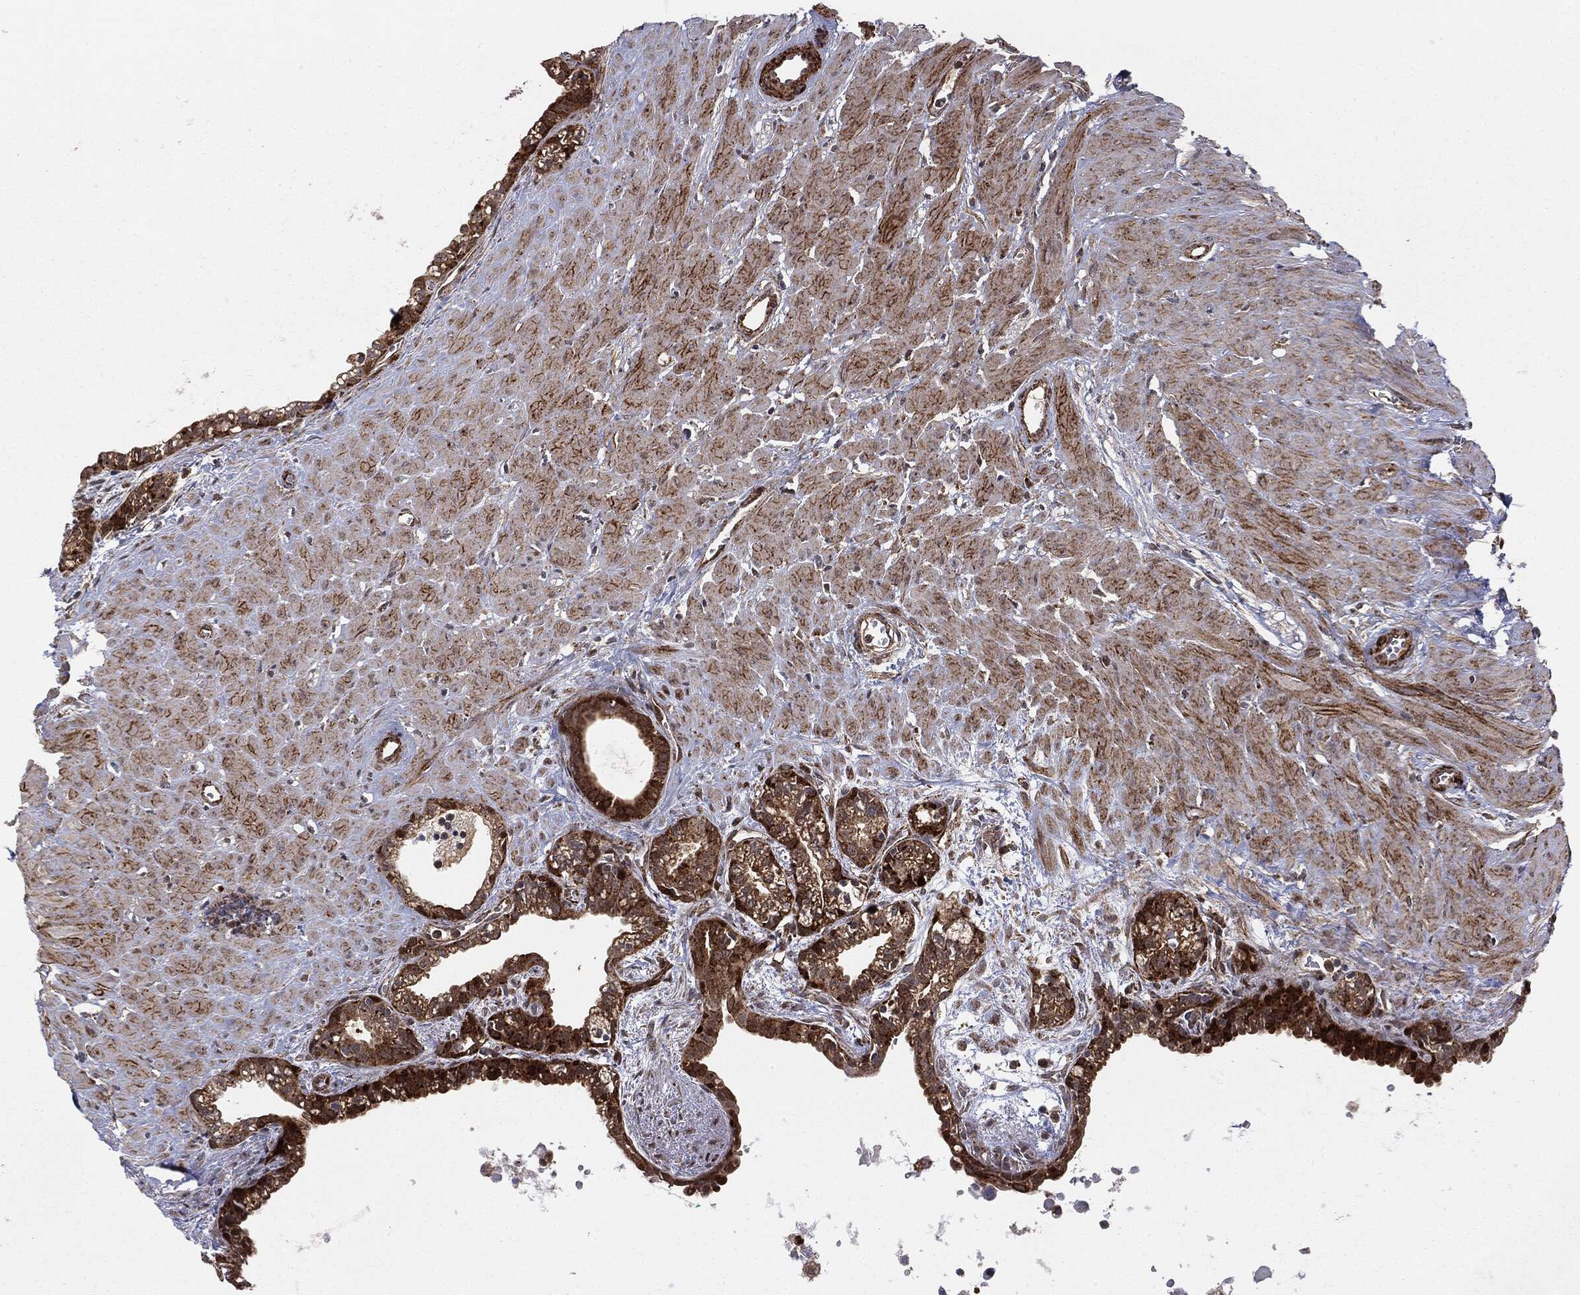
{"staining": {"intensity": "strong", "quantity": ">75%", "location": "cytoplasmic/membranous"}, "tissue": "seminal vesicle", "cell_type": "Glandular cells", "image_type": "normal", "snomed": [{"axis": "morphology", "description": "Normal tissue, NOS"}, {"axis": "morphology", "description": "Urothelial carcinoma, NOS"}, {"axis": "topography", "description": "Urinary bladder"}, {"axis": "topography", "description": "Seminal veicle"}], "caption": "Protein expression by immunohistochemistry exhibits strong cytoplasmic/membranous staining in about >75% of glandular cells in benign seminal vesicle. (DAB (3,3'-diaminobenzidine) IHC, brown staining for protein, blue staining for nuclei).", "gene": "PTEN", "patient": {"sex": "male", "age": 76}}